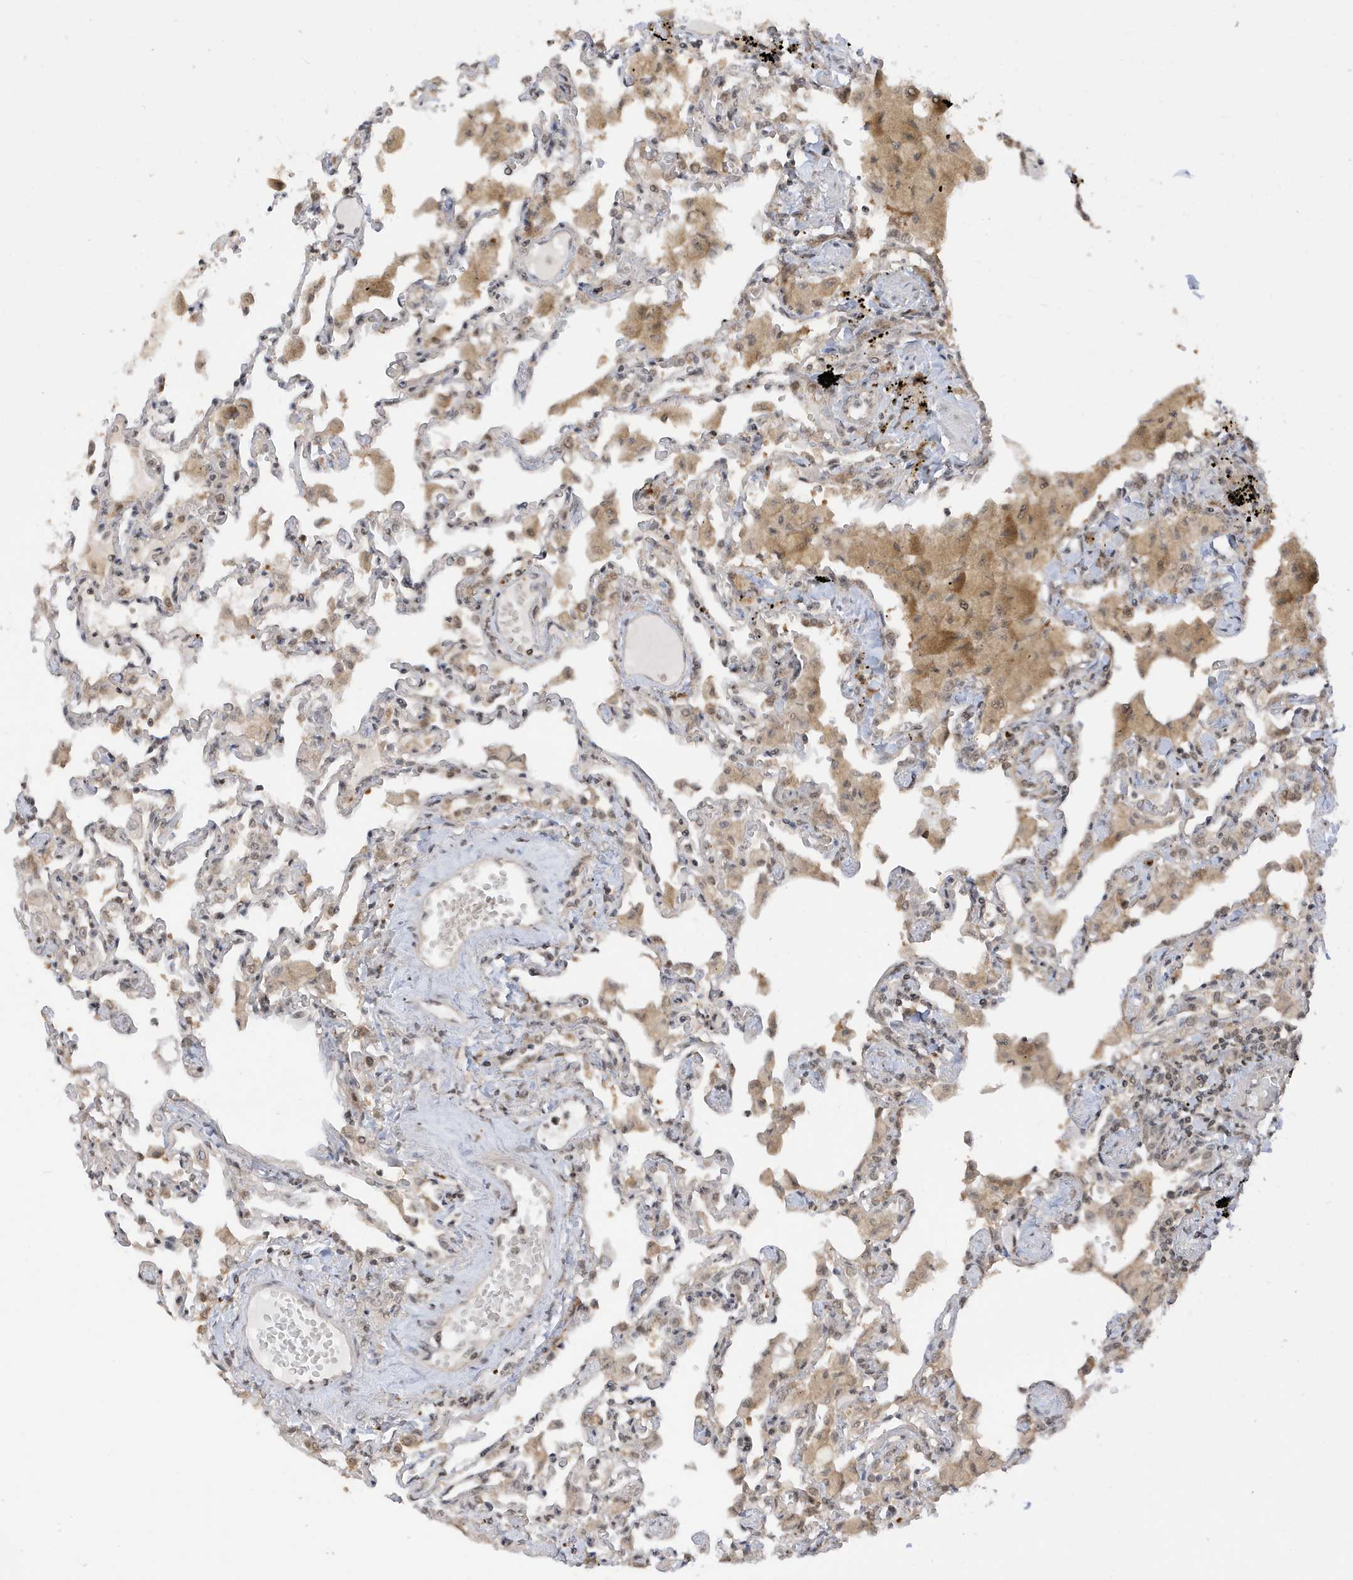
{"staining": {"intensity": "moderate", "quantity": "25%-75%", "location": "cytoplasmic/membranous,nuclear"}, "tissue": "lung", "cell_type": "Alveolar cells", "image_type": "normal", "snomed": [{"axis": "morphology", "description": "Normal tissue, NOS"}, {"axis": "topography", "description": "Bronchus"}, {"axis": "topography", "description": "Lung"}], "caption": "Lung stained with a brown dye displays moderate cytoplasmic/membranous,nuclear positive expression in about 25%-75% of alveolar cells.", "gene": "TAB3", "patient": {"sex": "female", "age": 49}}